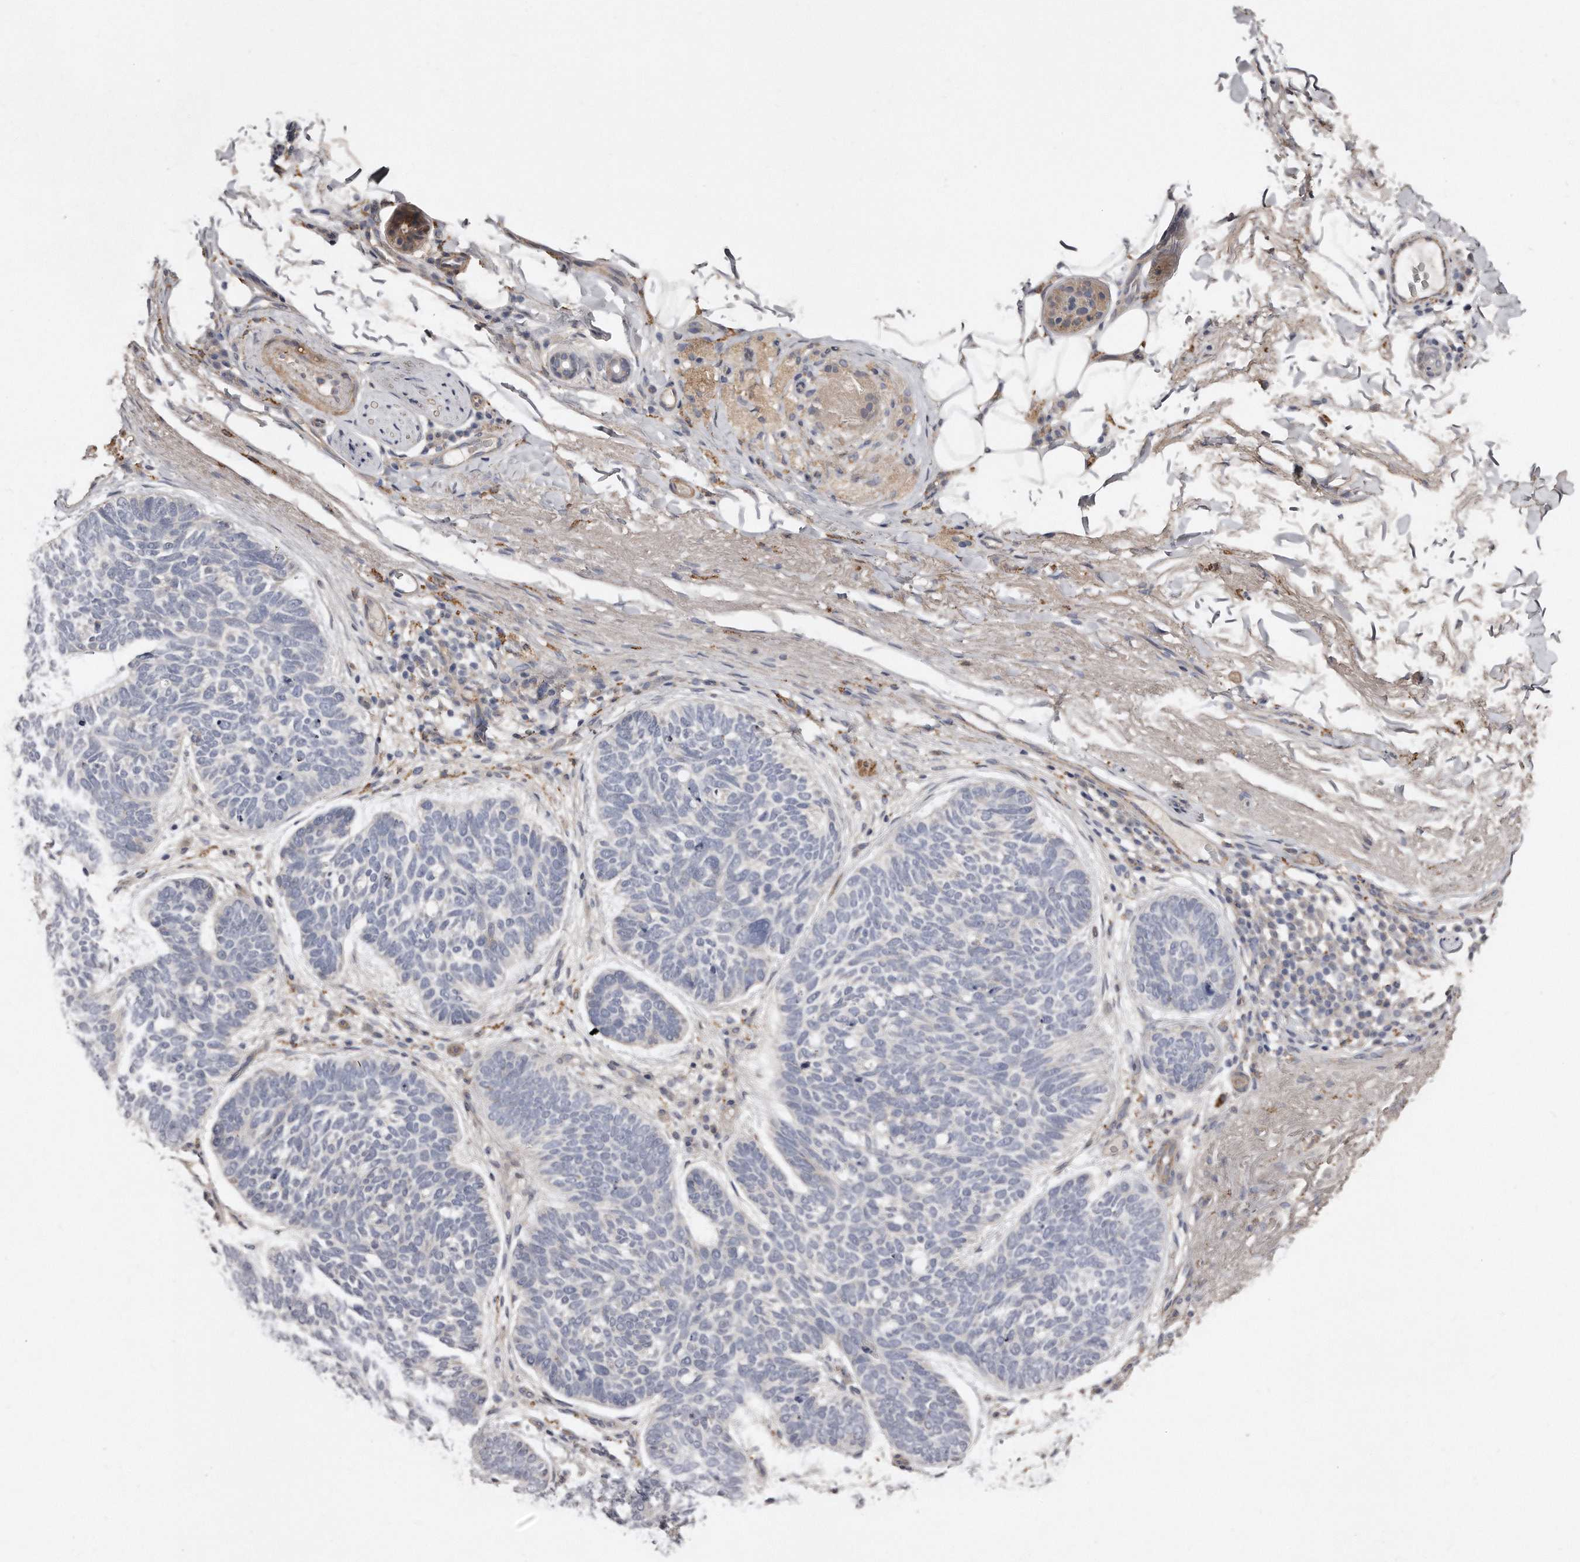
{"staining": {"intensity": "negative", "quantity": "none", "location": "none"}, "tissue": "skin cancer", "cell_type": "Tumor cells", "image_type": "cancer", "snomed": [{"axis": "morphology", "description": "Basal cell carcinoma"}, {"axis": "topography", "description": "Skin"}], "caption": "This is a histopathology image of immunohistochemistry staining of basal cell carcinoma (skin), which shows no expression in tumor cells.", "gene": "LMOD1", "patient": {"sex": "female", "age": 85}}